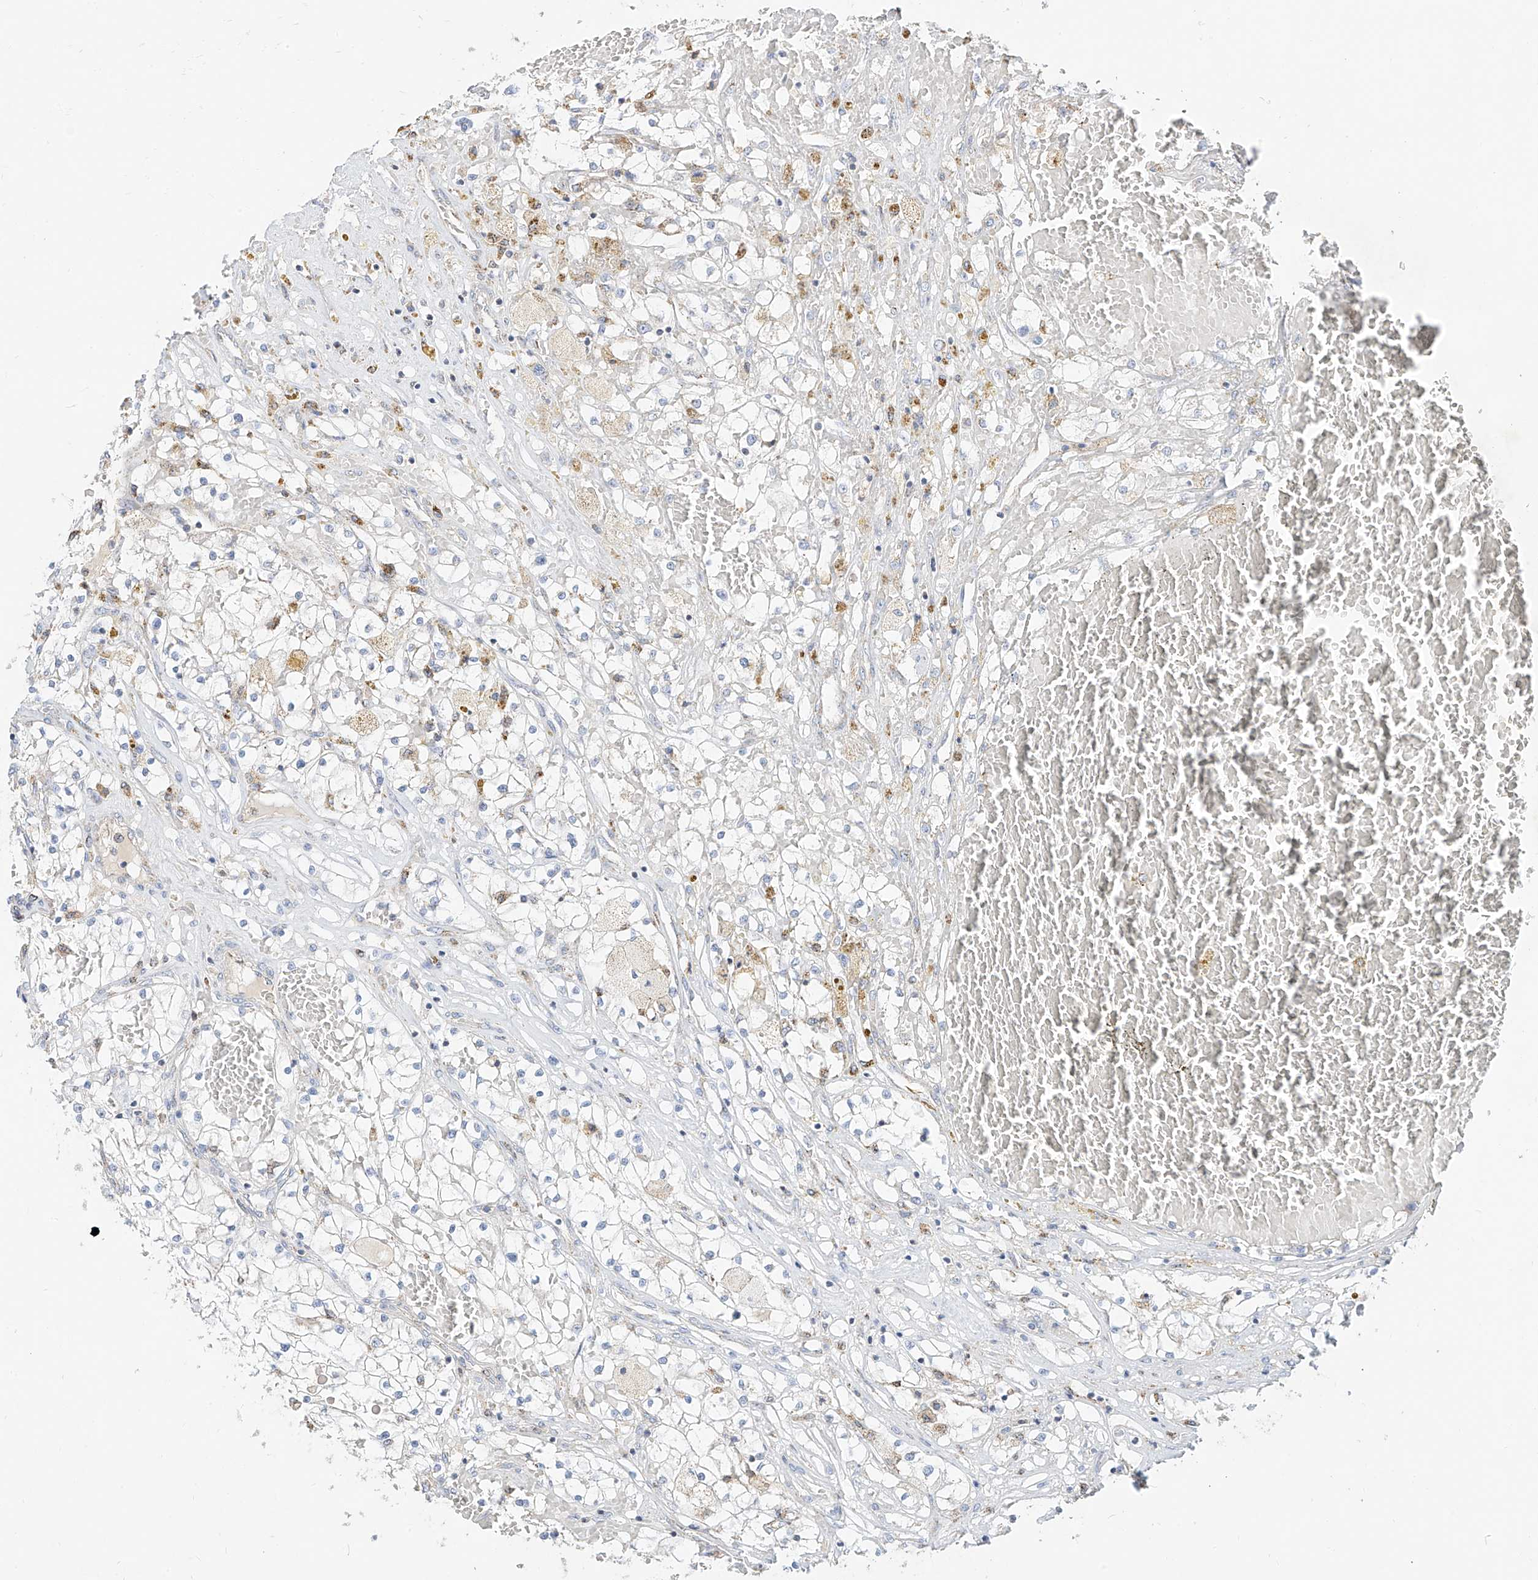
{"staining": {"intensity": "weak", "quantity": "<25%", "location": "cytoplasmic/membranous"}, "tissue": "renal cancer", "cell_type": "Tumor cells", "image_type": "cancer", "snomed": [{"axis": "morphology", "description": "Normal tissue, NOS"}, {"axis": "morphology", "description": "Adenocarcinoma, NOS"}, {"axis": "topography", "description": "Kidney"}], "caption": "Immunohistochemistry micrograph of adenocarcinoma (renal) stained for a protein (brown), which shows no positivity in tumor cells. (Stains: DAB immunohistochemistry with hematoxylin counter stain, Microscopy: brightfield microscopy at high magnification).", "gene": "RASA2", "patient": {"sex": "male", "age": 68}}